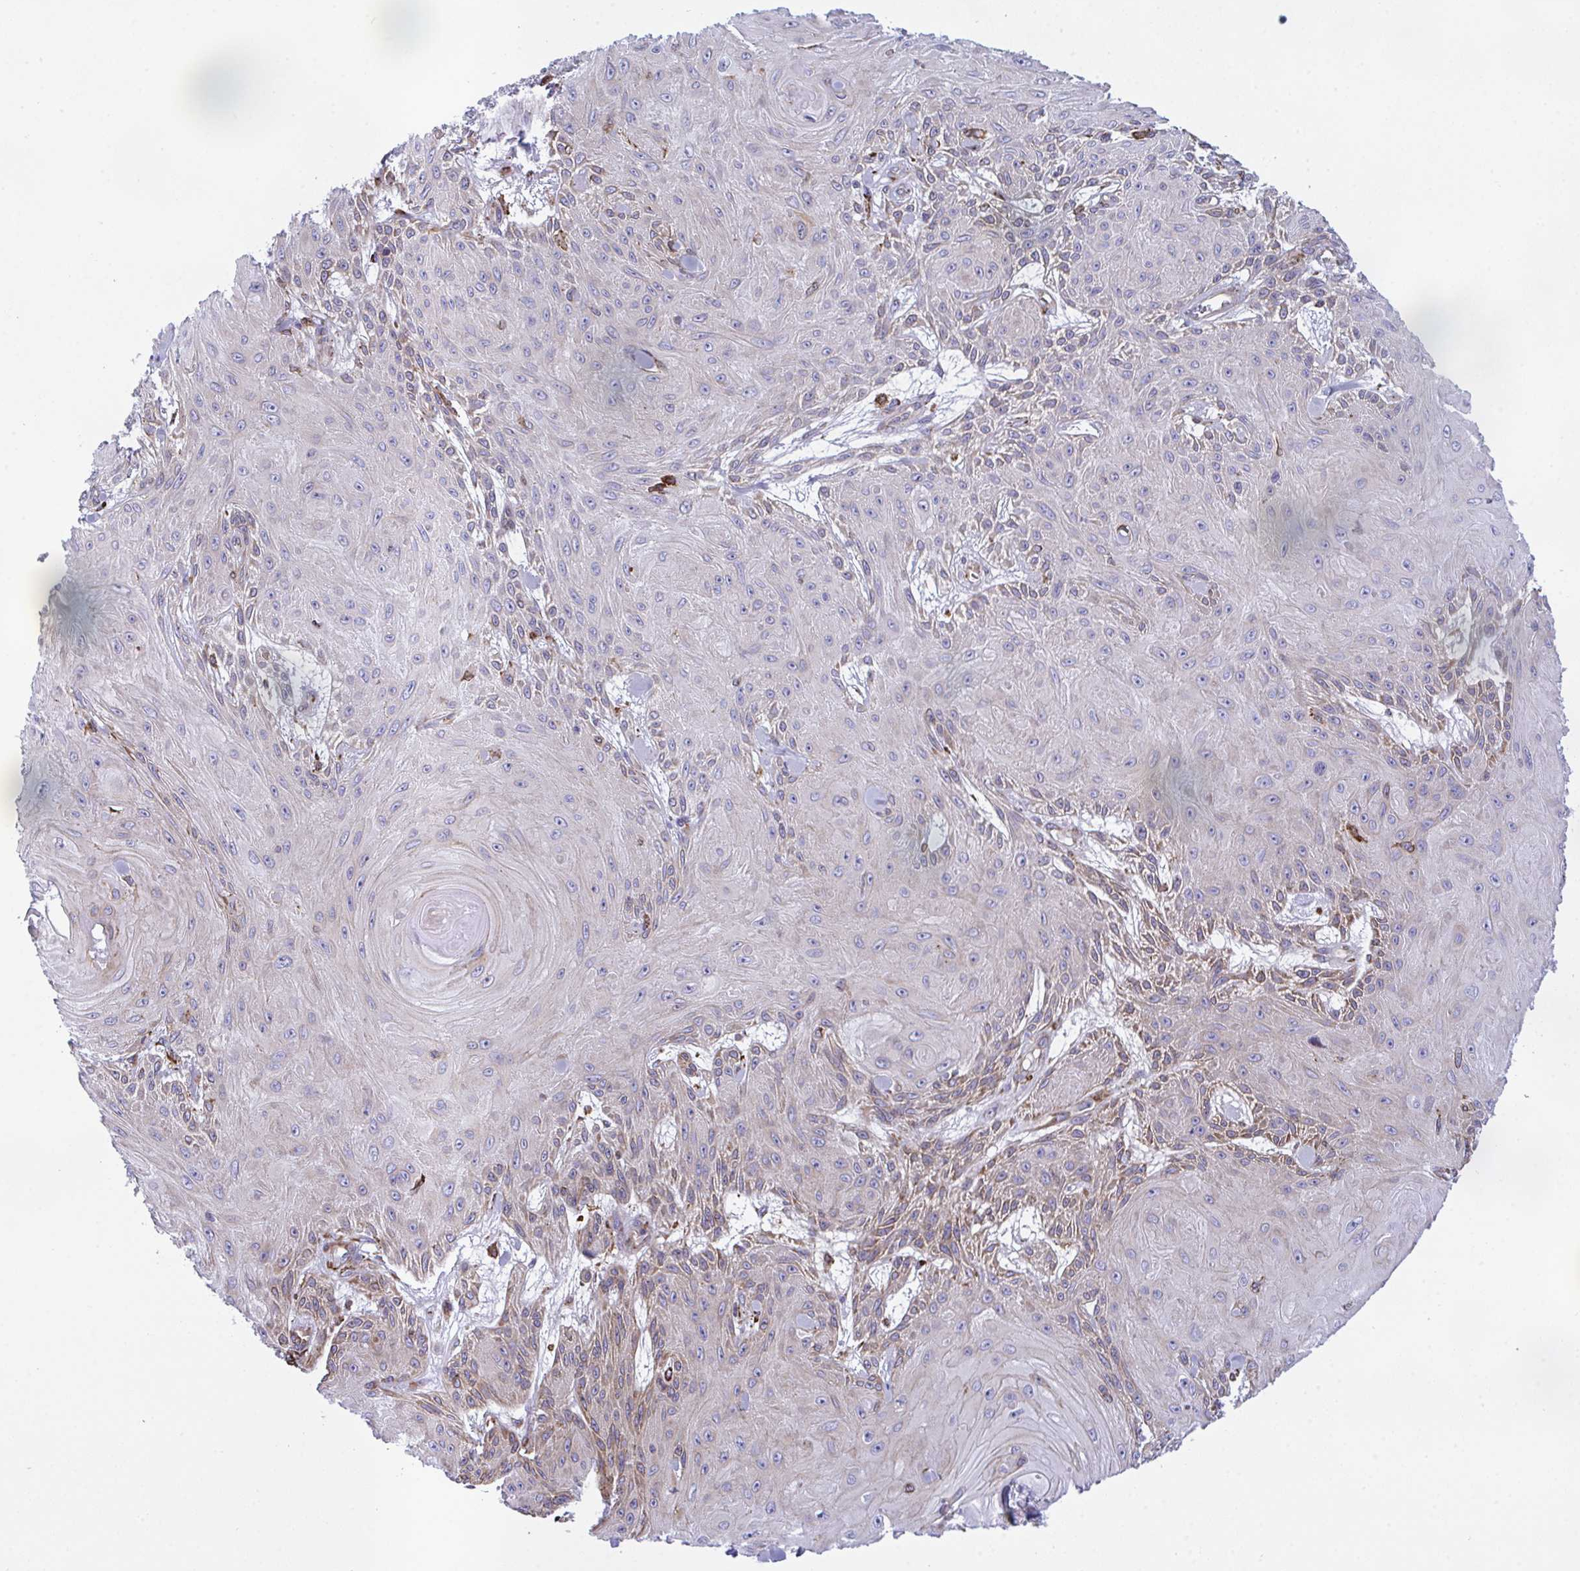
{"staining": {"intensity": "moderate", "quantity": "<25%", "location": "cytoplasmic/membranous"}, "tissue": "skin cancer", "cell_type": "Tumor cells", "image_type": "cancer", "snomed": [{"axis": "morphology", "description": "Squamous cell carcinoma, NOS"}, {"axis": "topography", "description": "Skin"}], "caption": "An immunohistochemistry (IHC) histopathology image of tumor tissue is shown. Protein staining in brown highlights moderate cytoplasmic/membranous positivity in skin cancer (squamous cell carcinoma) within tumor cells. The staining was performed using DAB, with brown indicating positive protein expression. Nuclei are stained blue with hematoxylin.", "gene": "PEAK3", "patient": {"sex": "male", "age": 88}}